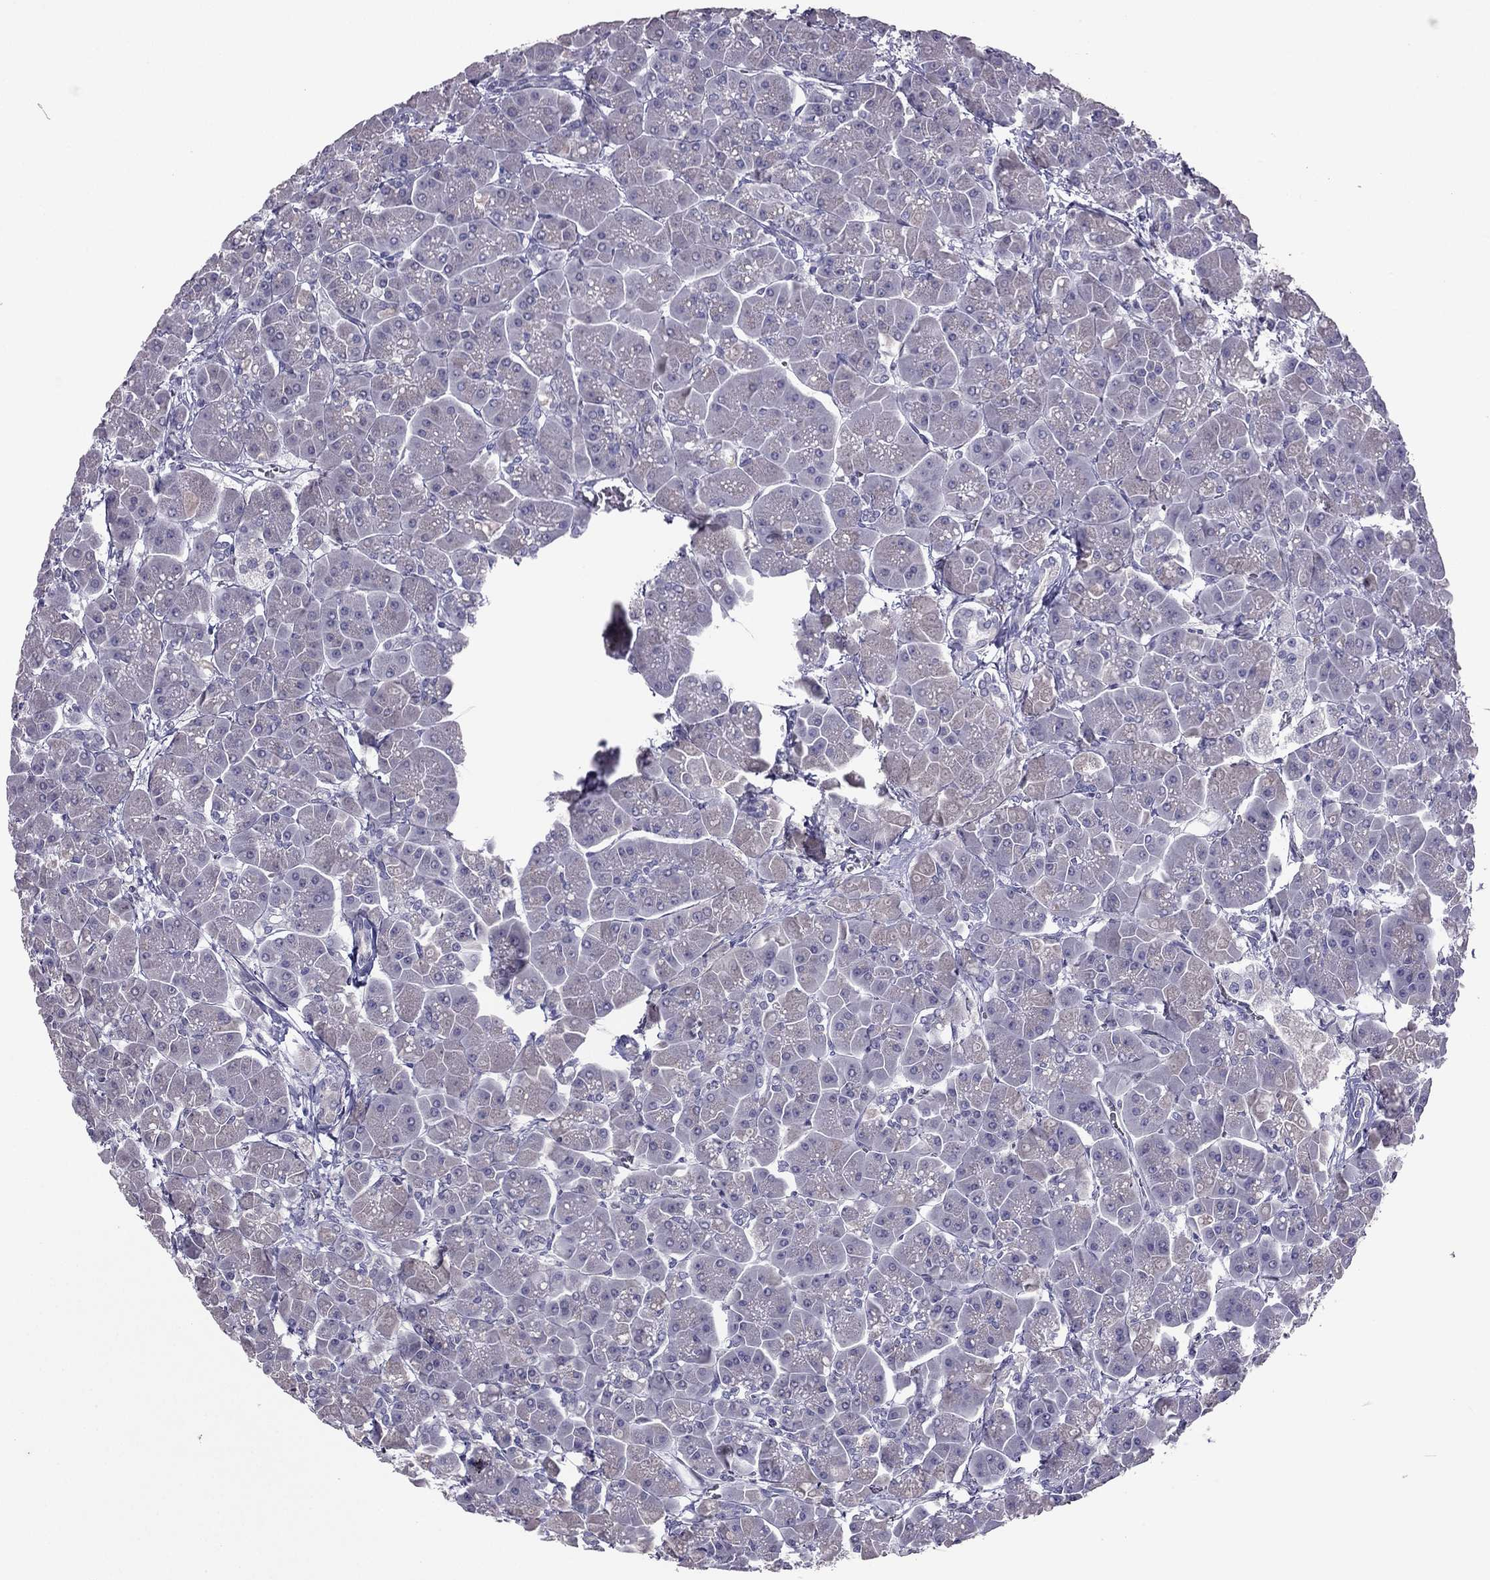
{"staining": {"intensity": "negative", "quantity": "none", "location": "none"}, "tissue": "pancreas", "cell_type": "Exocrine glandular cells", "image_type": "normal", "snomed": [{"axis": "morphology", "description": "Normal tissue, NOS"}, {"axis": "topography", "description": "Pancreas"}], "caption": "DAB (3,3'-diaminobenzidine) immunohistochemical staining of unremarkable pancreas displays no significant staining in exocrine glandular cells.", "gene": "RGS8", "patient": {"sex": "male", "age": 70}}